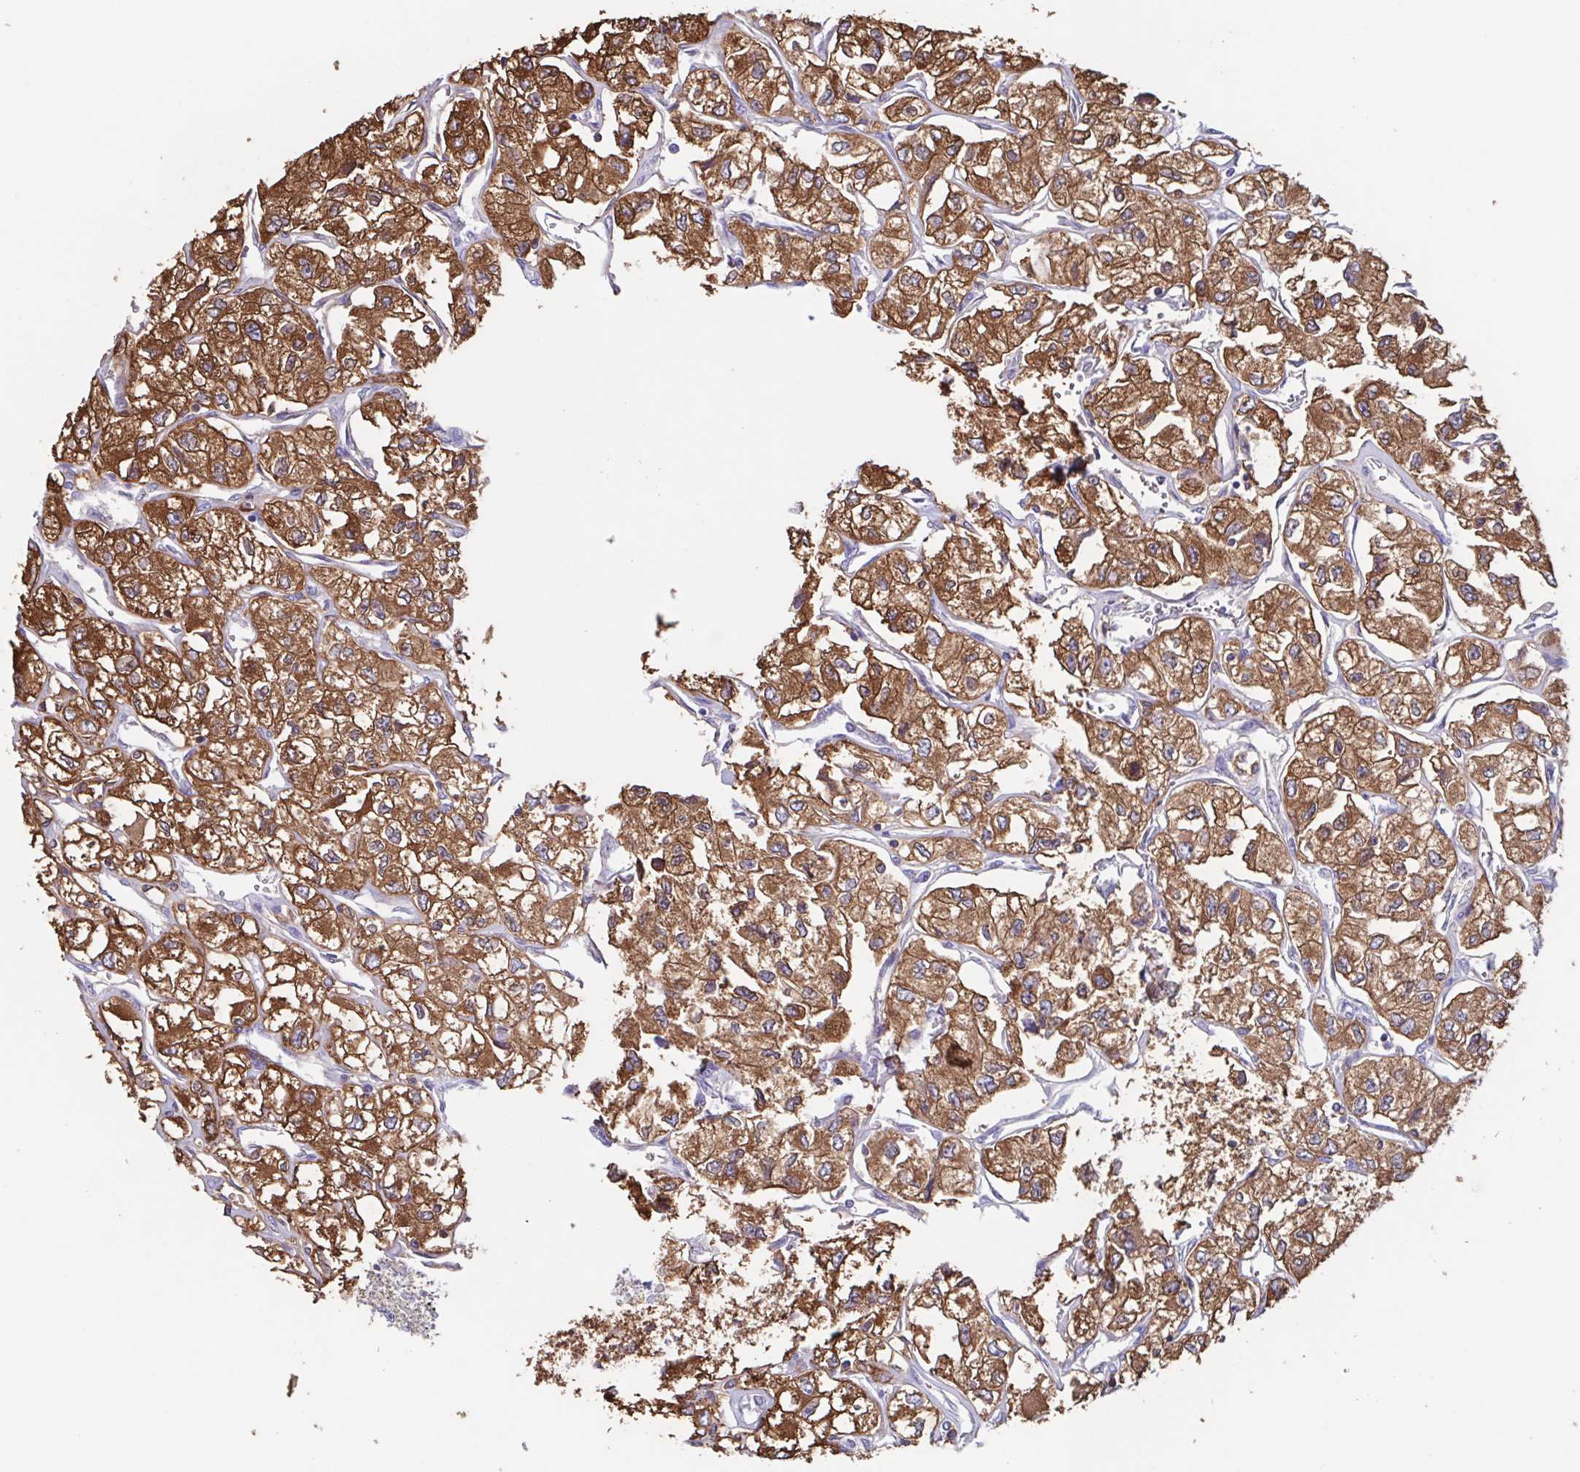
{"staining": {"intensity": "strong", "quantity": ">75%", "location": "cytoplasmic/membranous"}, "tissue": "renal cancer", "cell_type": "Tumor cells", "image_type": "cancer", "snomed": [{"axis": "morphology", "description": "Adenocarcinoma, NOS"}, {"axis": "topography", "description": "Kidney"}], "caption": "Renal cancer stained with a brown dye demonstrates strong cytoplasmic/membranous positive staining in about >75% of tumor cells.", "gene": "TPD52", "patient": {"sex": "female", "age": 59}}